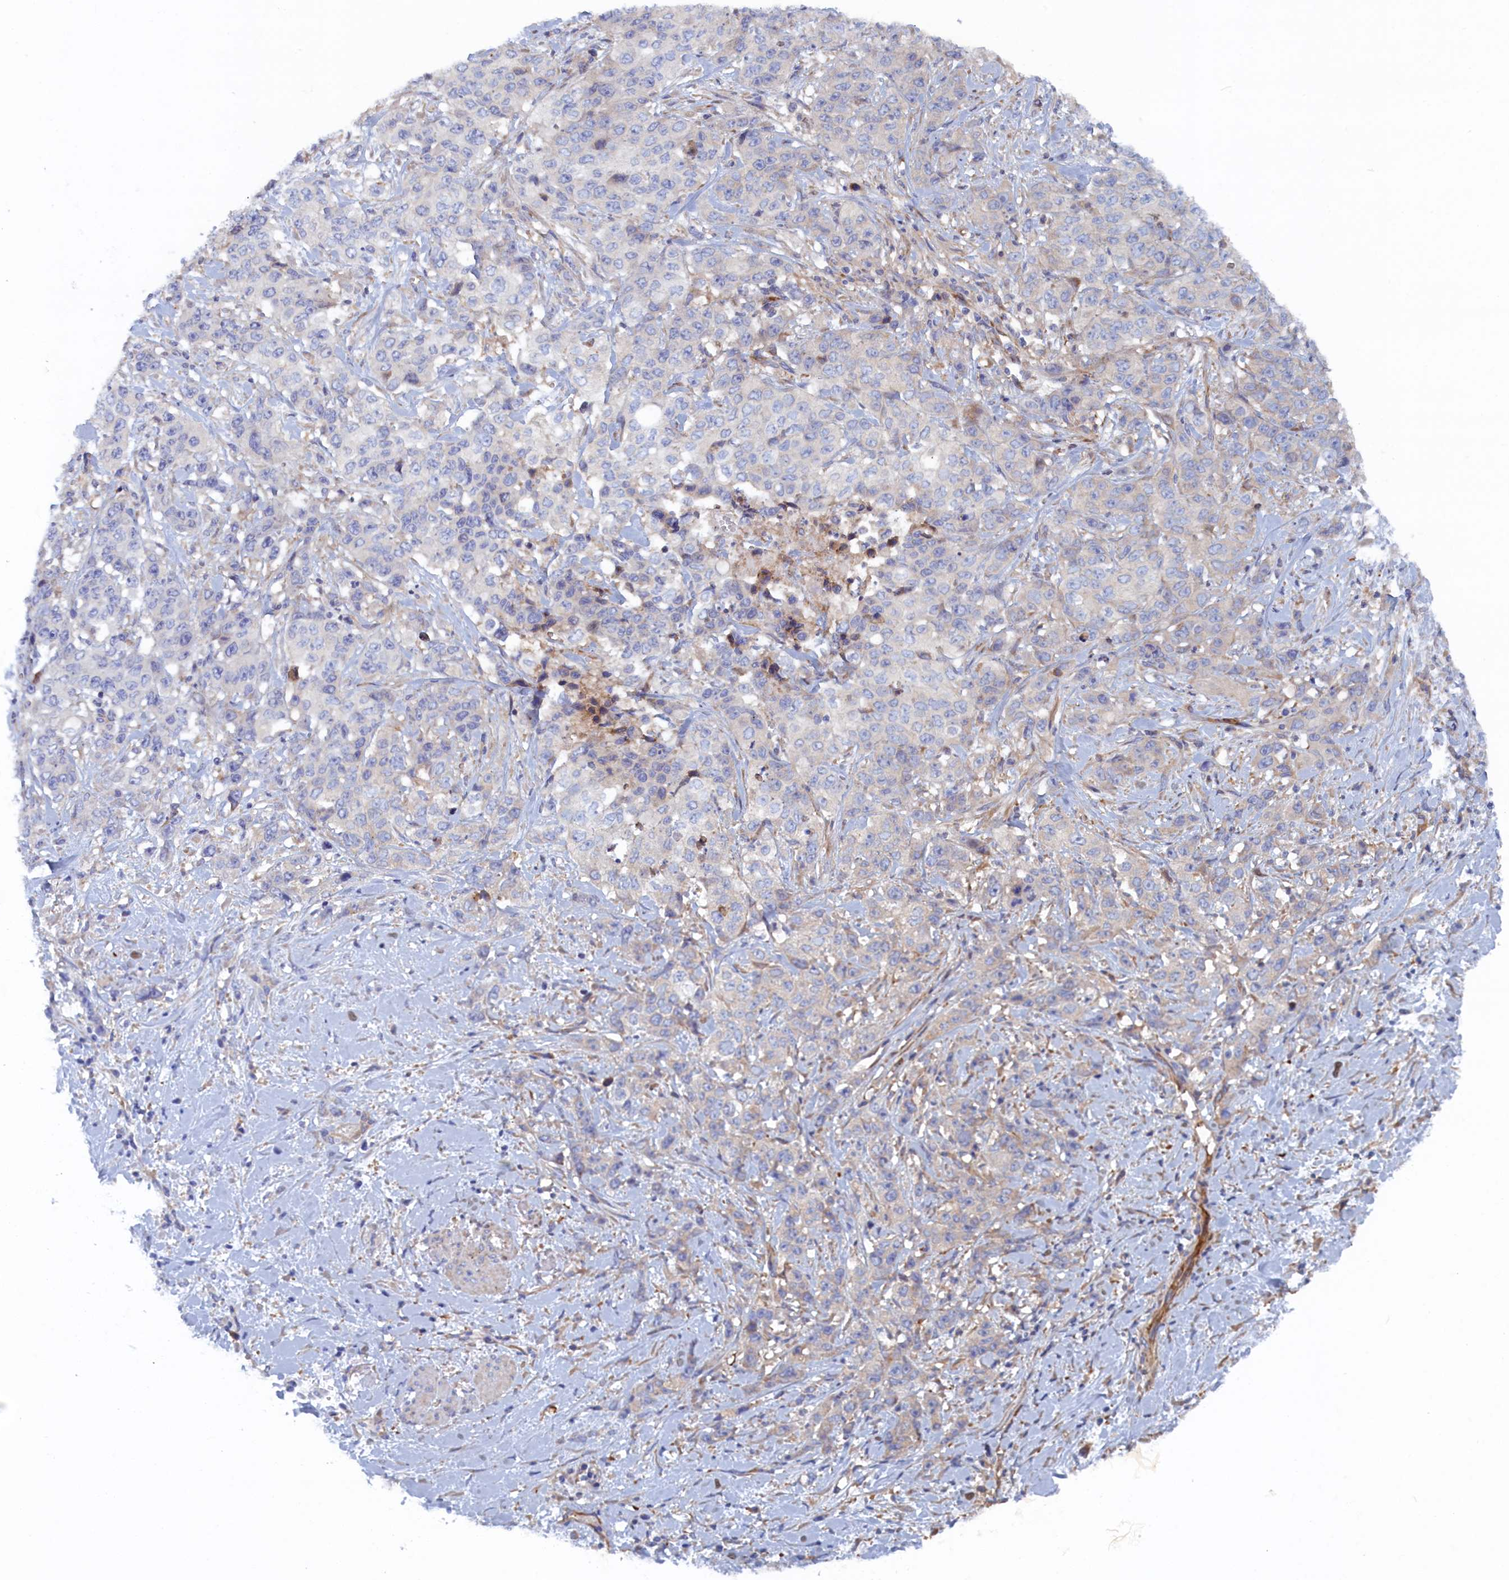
{"staining": {"intensity": "negative", "quantity": "none", "location": "none"}, "tissue": "stomach cancer", "cell_type": "Tumor cells", "image_type": "cancer", "snomed": [{"axis": "morphology", "description": "Adenocarcinoma, NOS"}, {"axis": "topography", "description": "Stomach, upper"}], "caption": "Immunohistochemical staining of human adenocarcinoma (stomach) displays no significant positivity in tumor cells.", "gene": "TMEM196", "patient": {"sex": "male", "age": 62}}